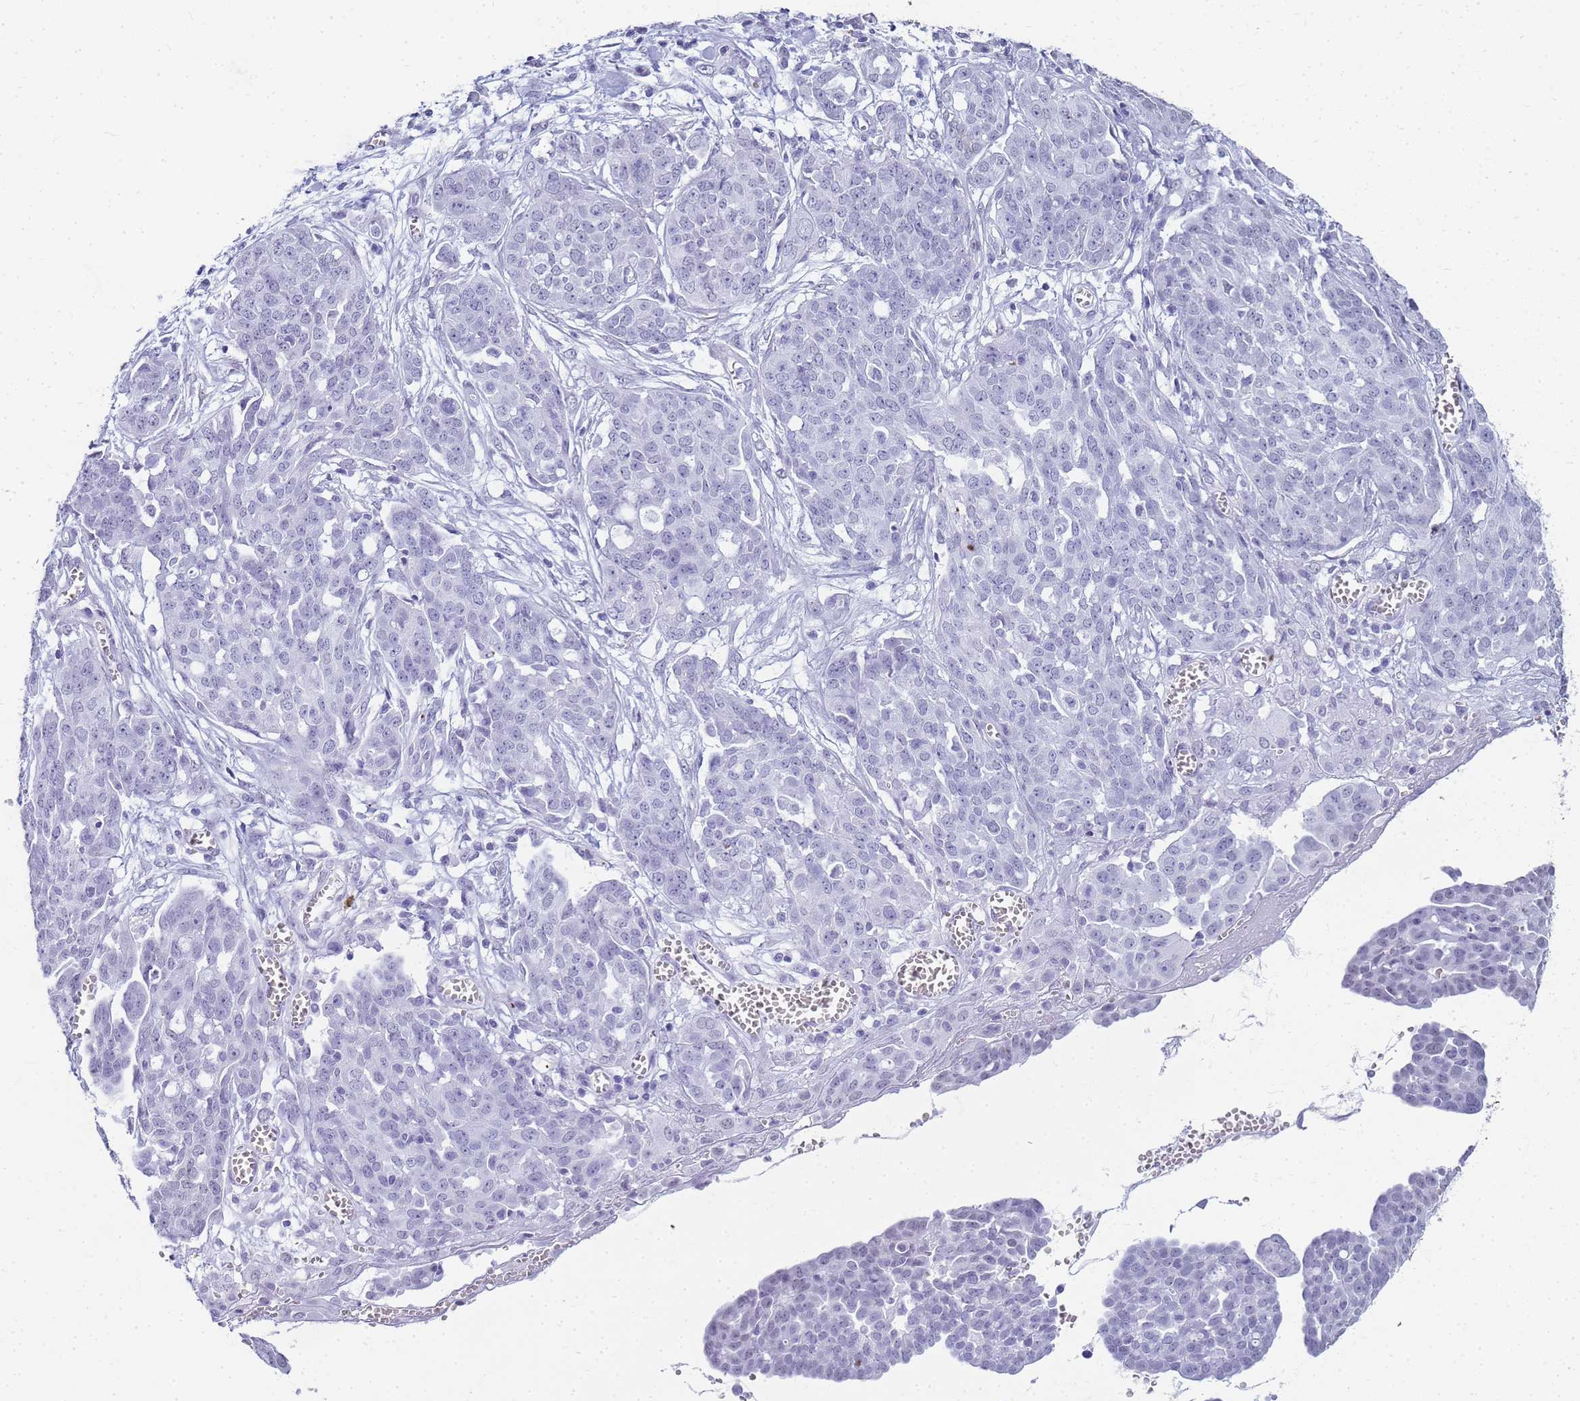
{"staining": {"intensity": "negative", "quantity": "none", "location": "none"}, "tissue": "ovarian cancer", "cell_type": "Tumor cells", "image_type": "cancer", "snomed": [{"axis": "morphology", "description": "Cystadenocarcinoma, serous, NOS"}, {"axis": "topography", "description": "Soft tissue"}, {"axis": "topography", "description": "Ovary"}], "caption": "A high-resolution micrograph shows immunohistochemistry staining of ovarian cancer (serous cystadenocarcinoma), which exhibits no significant positivity in tumor cells. (Stains: DAB immunohistochemistry (IHC) with hematoxylin counter stain, Microscopy: brightfield microscopy at high magnification).", "gene": "SLC7A9", "patient": {"sex": "female", "age": 57}}